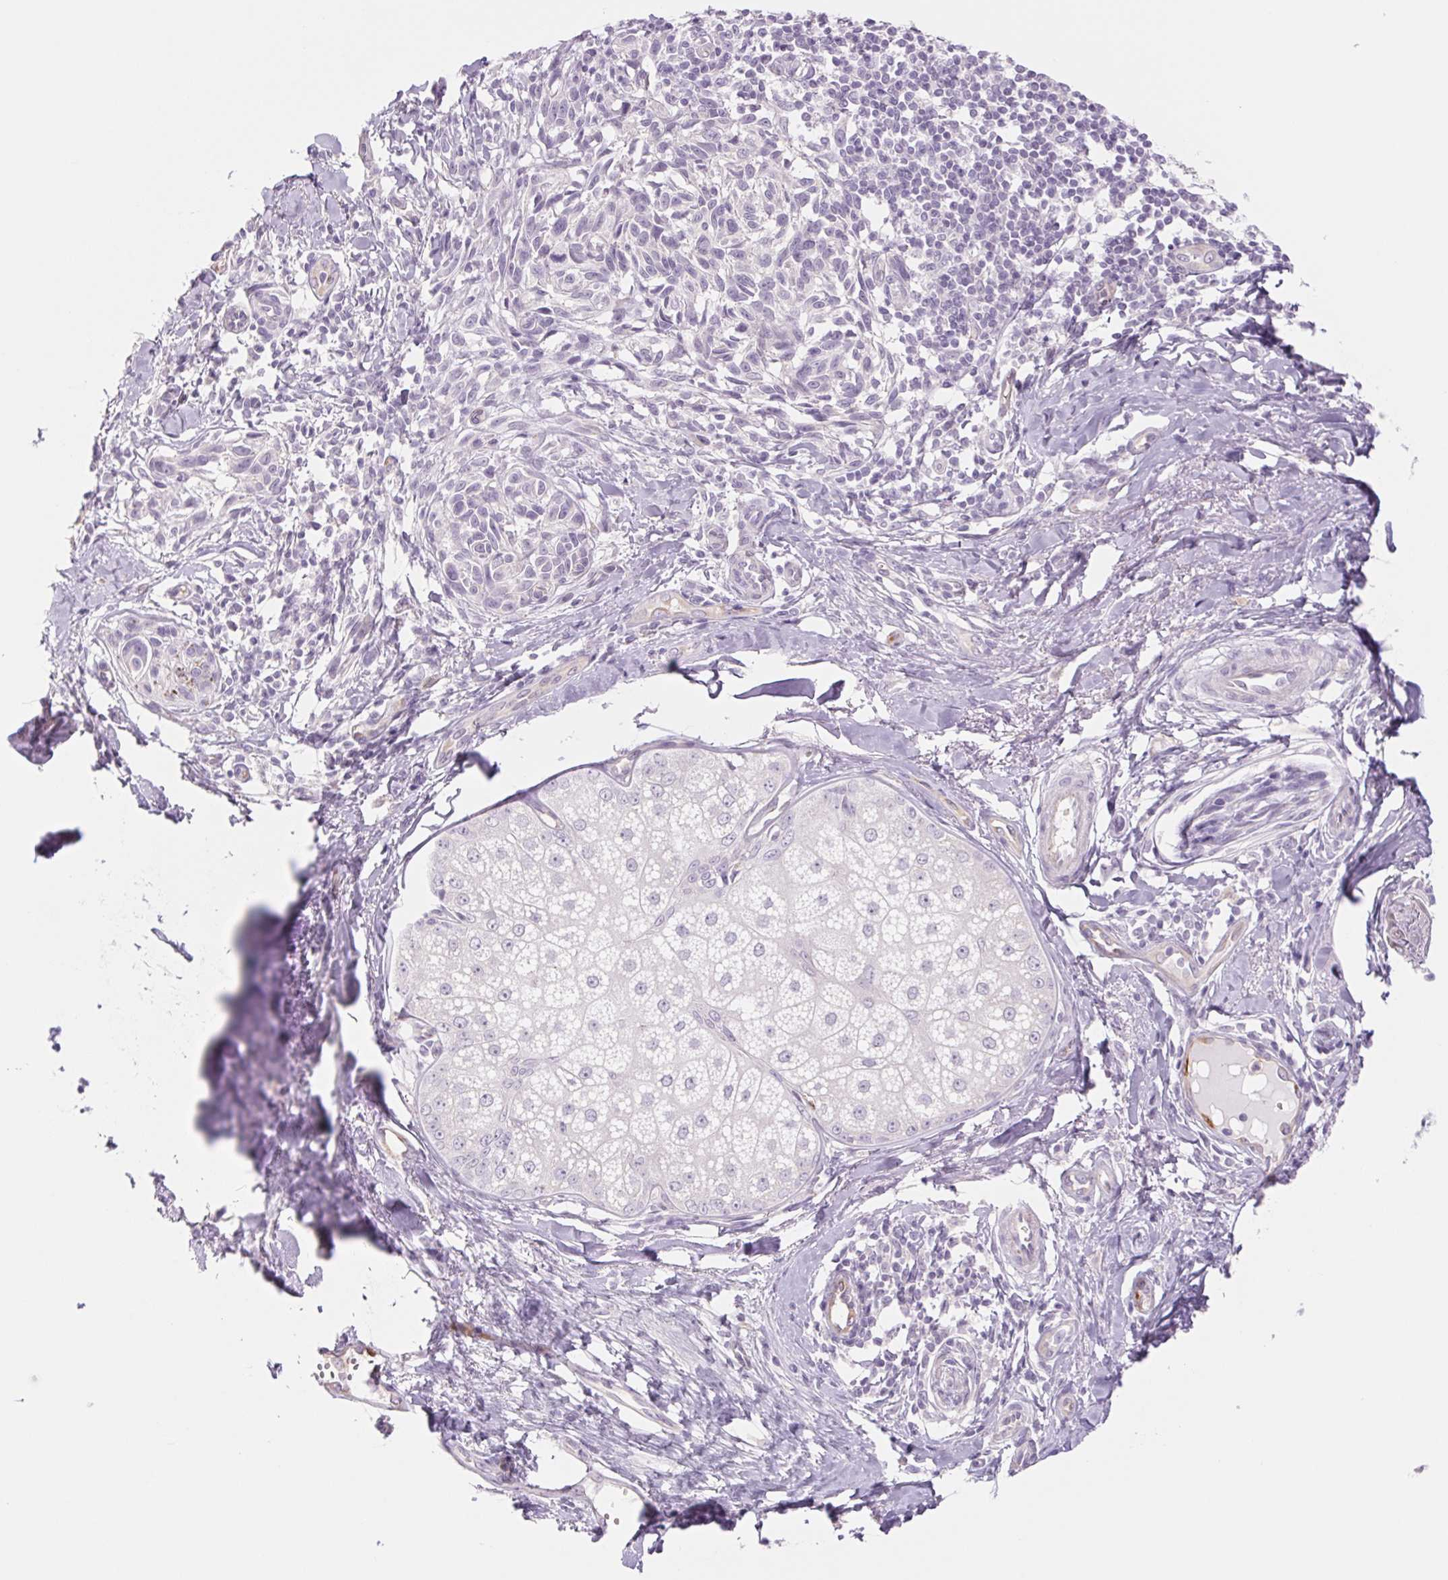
{"staining": {"intensity": "negative", "quantity": "none", "location": "none"}, "tissue": "melanoma", "cell_type": "Tumor cells", "image_type": "cancer", "snomed": [{"axis": "morphology", "description": "Malignant melanoma, NOS"}, {"axis": "topography", "description": "Skin"}], "caption": "High power microscopy micrograph of an immunohistochemistry micrograph of malignant melanoma, revealing no significant staining in tumor cells.", "gene": "IGFL3", "patient": {"sex": "female", "age": 86}}